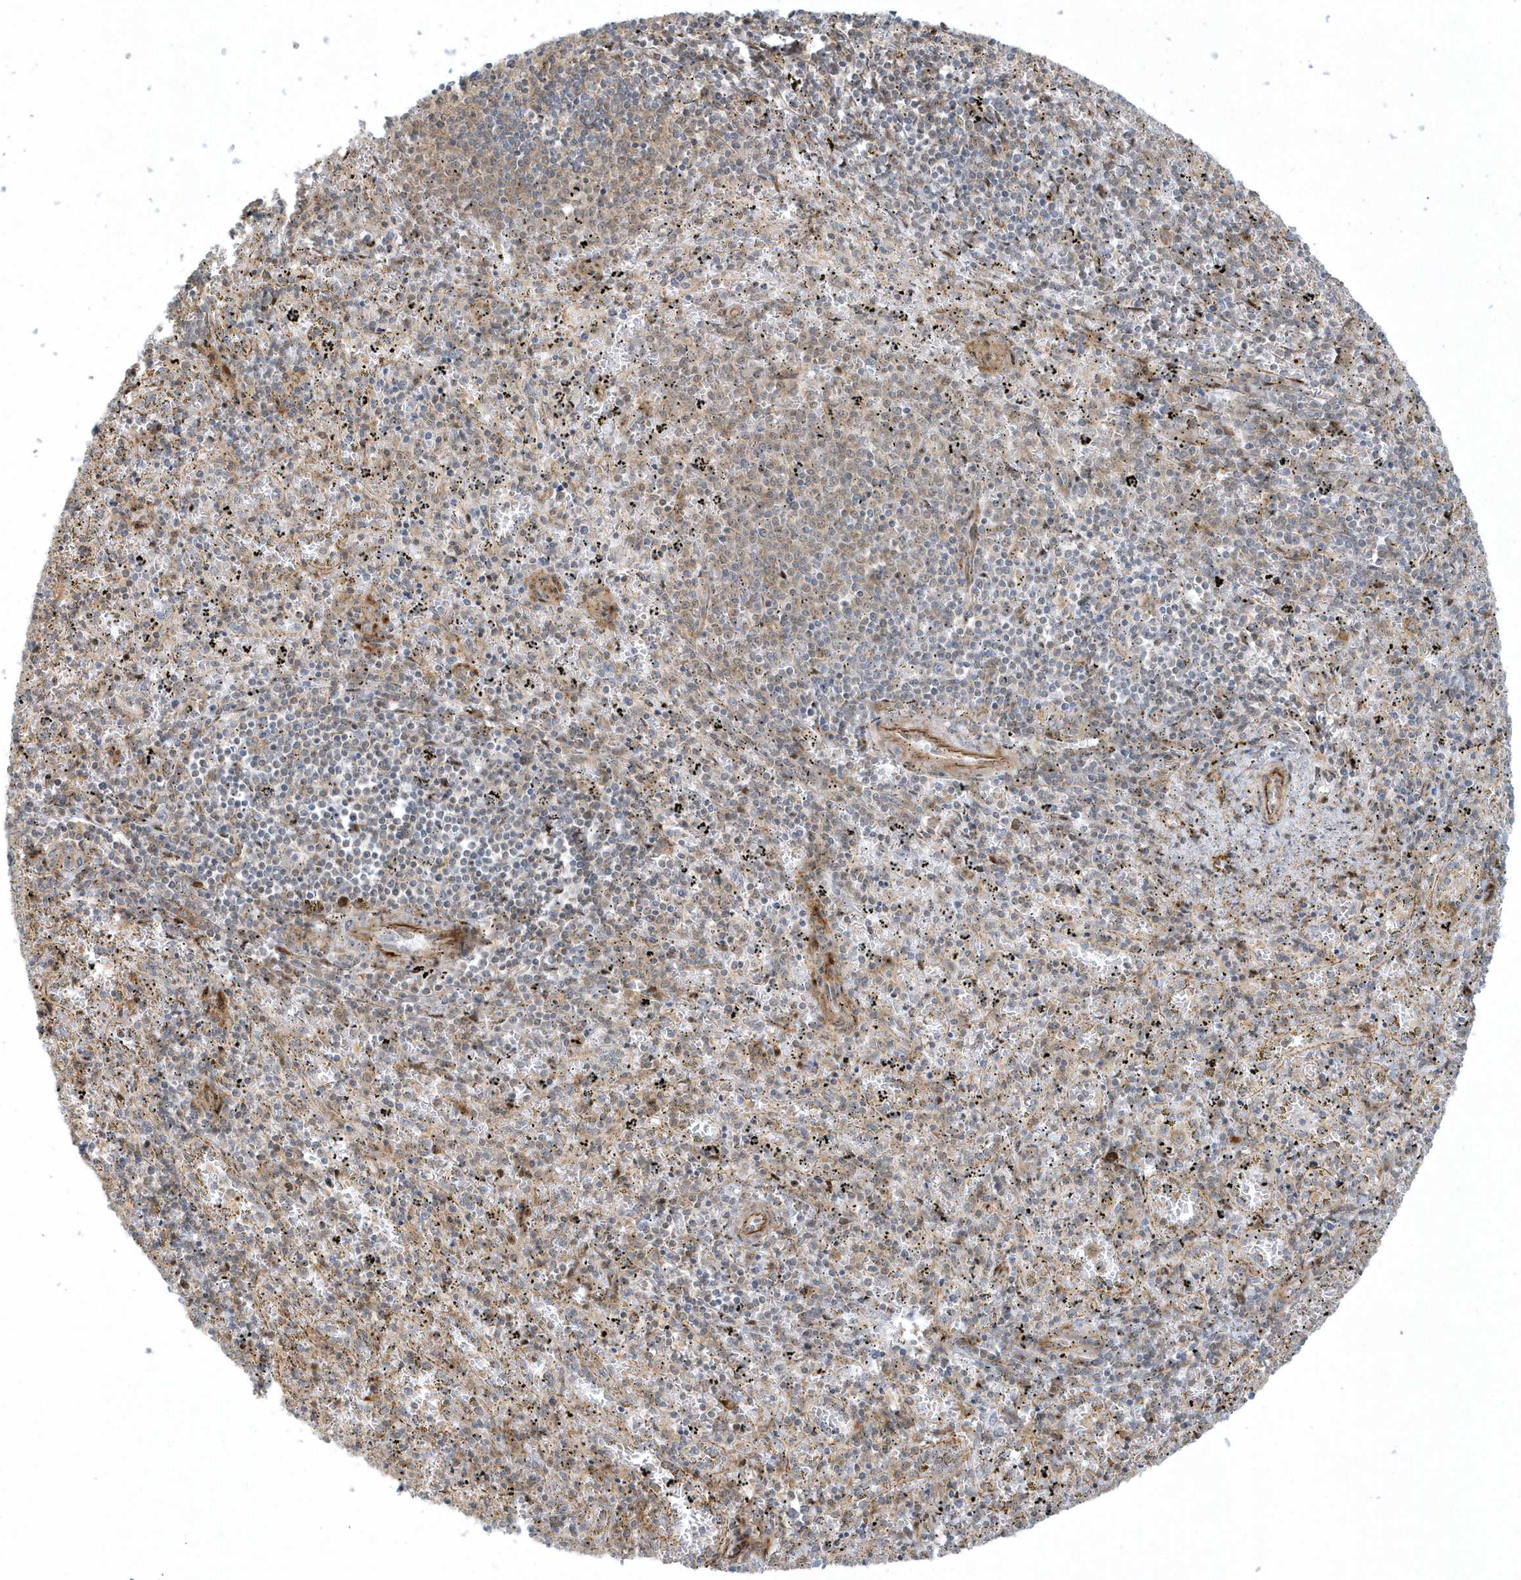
{"staining": {"intensity": "weak", "quantity": "25%-75%", "location": "cytoplasmic/membranous"}, "tissue": "spleen", "cell_type": "Cells in red pulp", "image_type": "normal", "snomed": [{"axis": "morphology", "description": "Normal tissue, NOS"}, {"axis": "topography", "description": "Spleen"}], "caption": "Cells in red pulp exhibit low levels of weak cytoplasmic/membranous positivity in approximately 25%-75% of cells in benign human spleen.", "gene": "MASP2", "patient": {"sex": "male", "age": 11}}